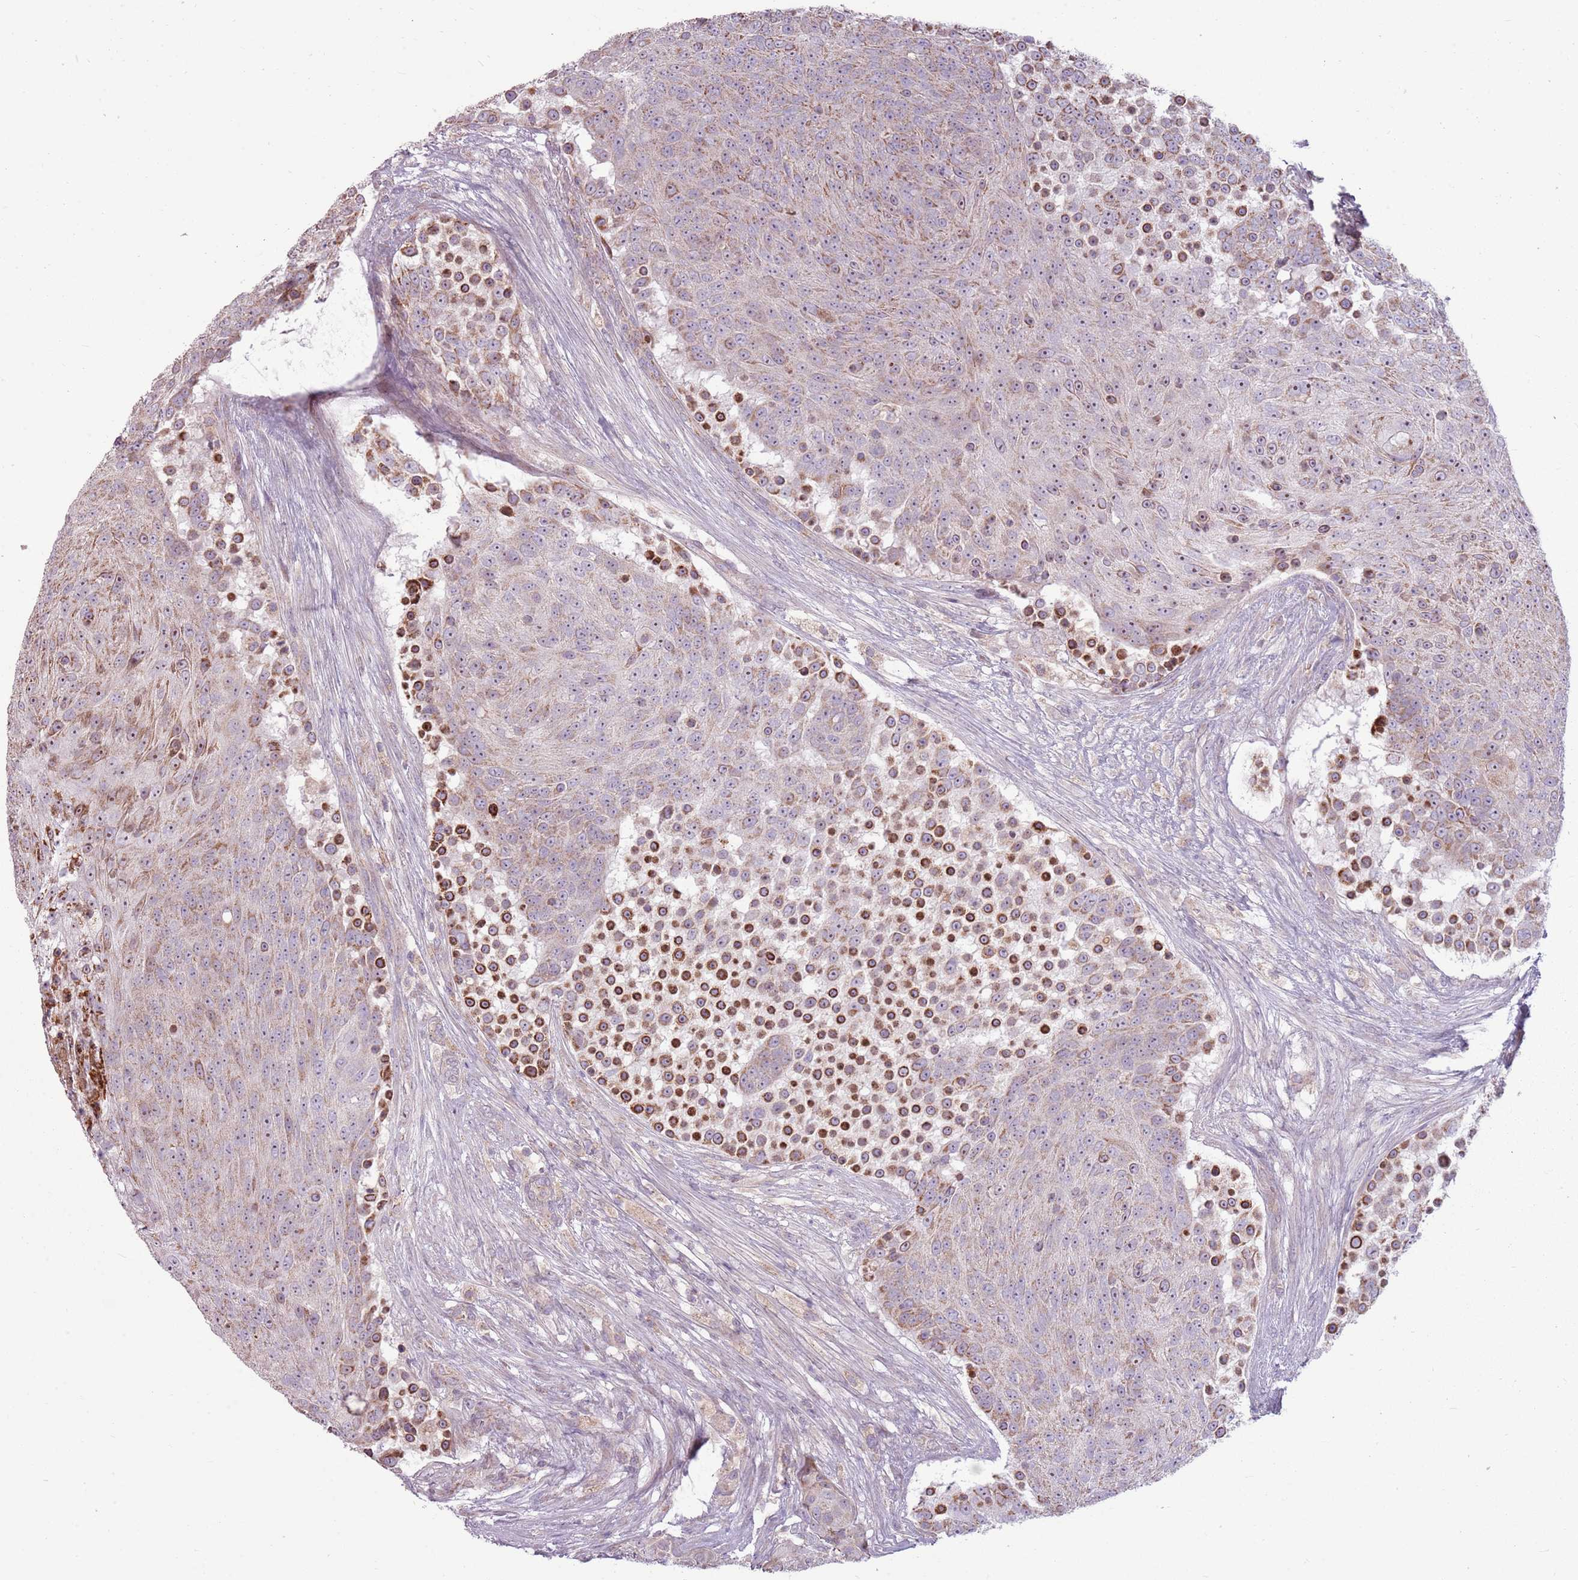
{"staining": {"intensity": "strong", "quantity": "25%-75%", "location": "cytoplasmic/membranous"}, "tissue": "urothelial cancer", "cell_type": "Tumor cells", "image_type": "cancer", "snomed": [{"axis": "morphology", "description": "Urothelial carcinoma, High grade"}, {"axis": "topography", "description": "Urinary bladder"}], "caption": "Immunohistochemical staining of high-grade urothelial carcinoma shows high levels of strong cytoplasmic/membranous staining in approximately 25%-75% of tumor cells.", "gene": "ZNF530", "patient": {"sex": "female", "age": 63}}